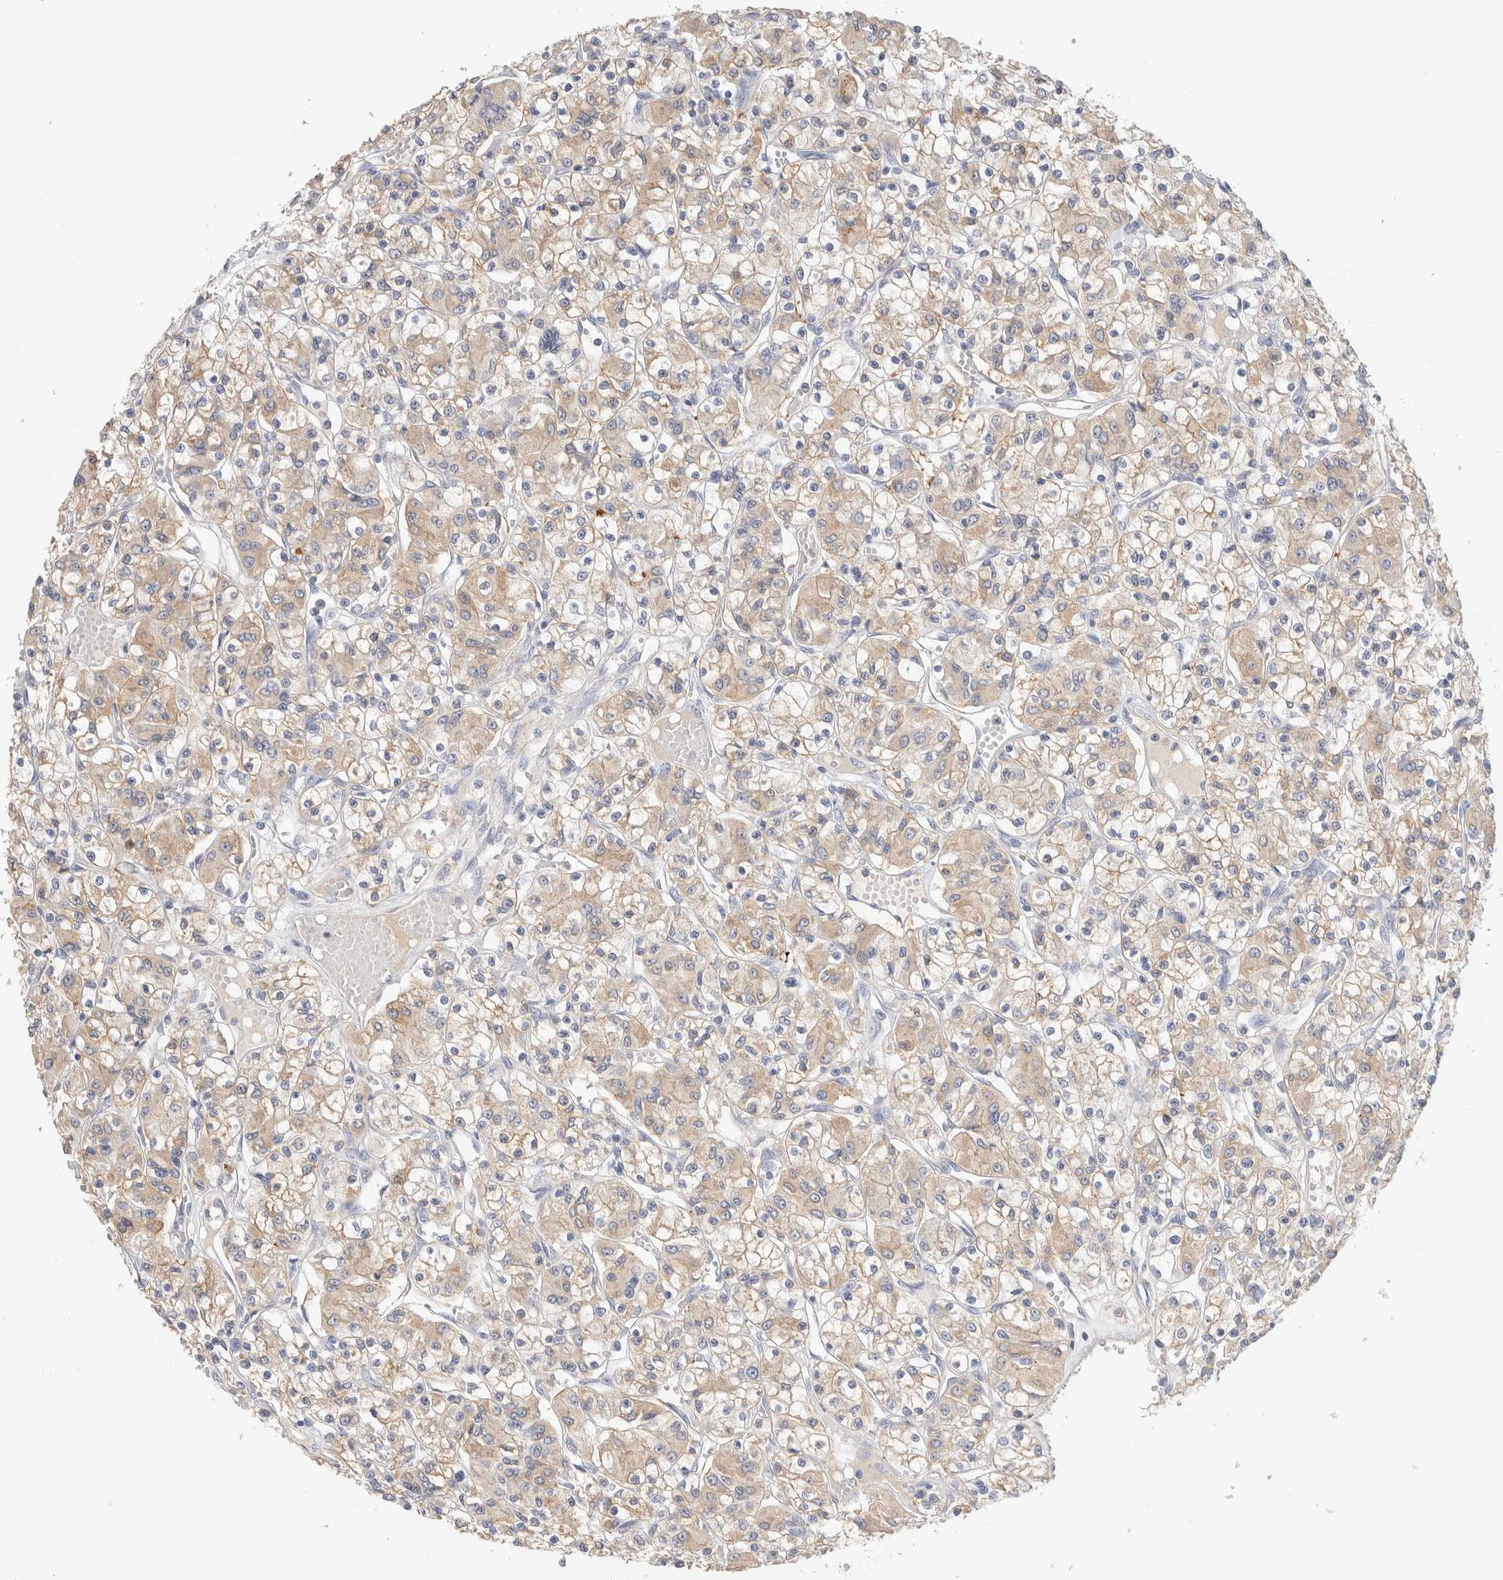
{"staining": {"intensity": "weak", "quantity": "25%-75%", "location": "cytoplasmic/membranous"}, "tissue": "renal cancer", "cell_type": "Tumor cells", "image_type": "cancer", "snomed": [{"axis": "morphology", "description": "Adenocarcinoma, NOS"}, {"axis": "topography", "description": "Kidney"}], "caption": "A brown stain labels weak cytoplasmic/membranous staining of a protein in human renal cancer tumor cells. The protein is shown in brown color, while the nuclei are stained blue.", "gene": "MPP2", "patient": {"sex": "female", "age": 59}}